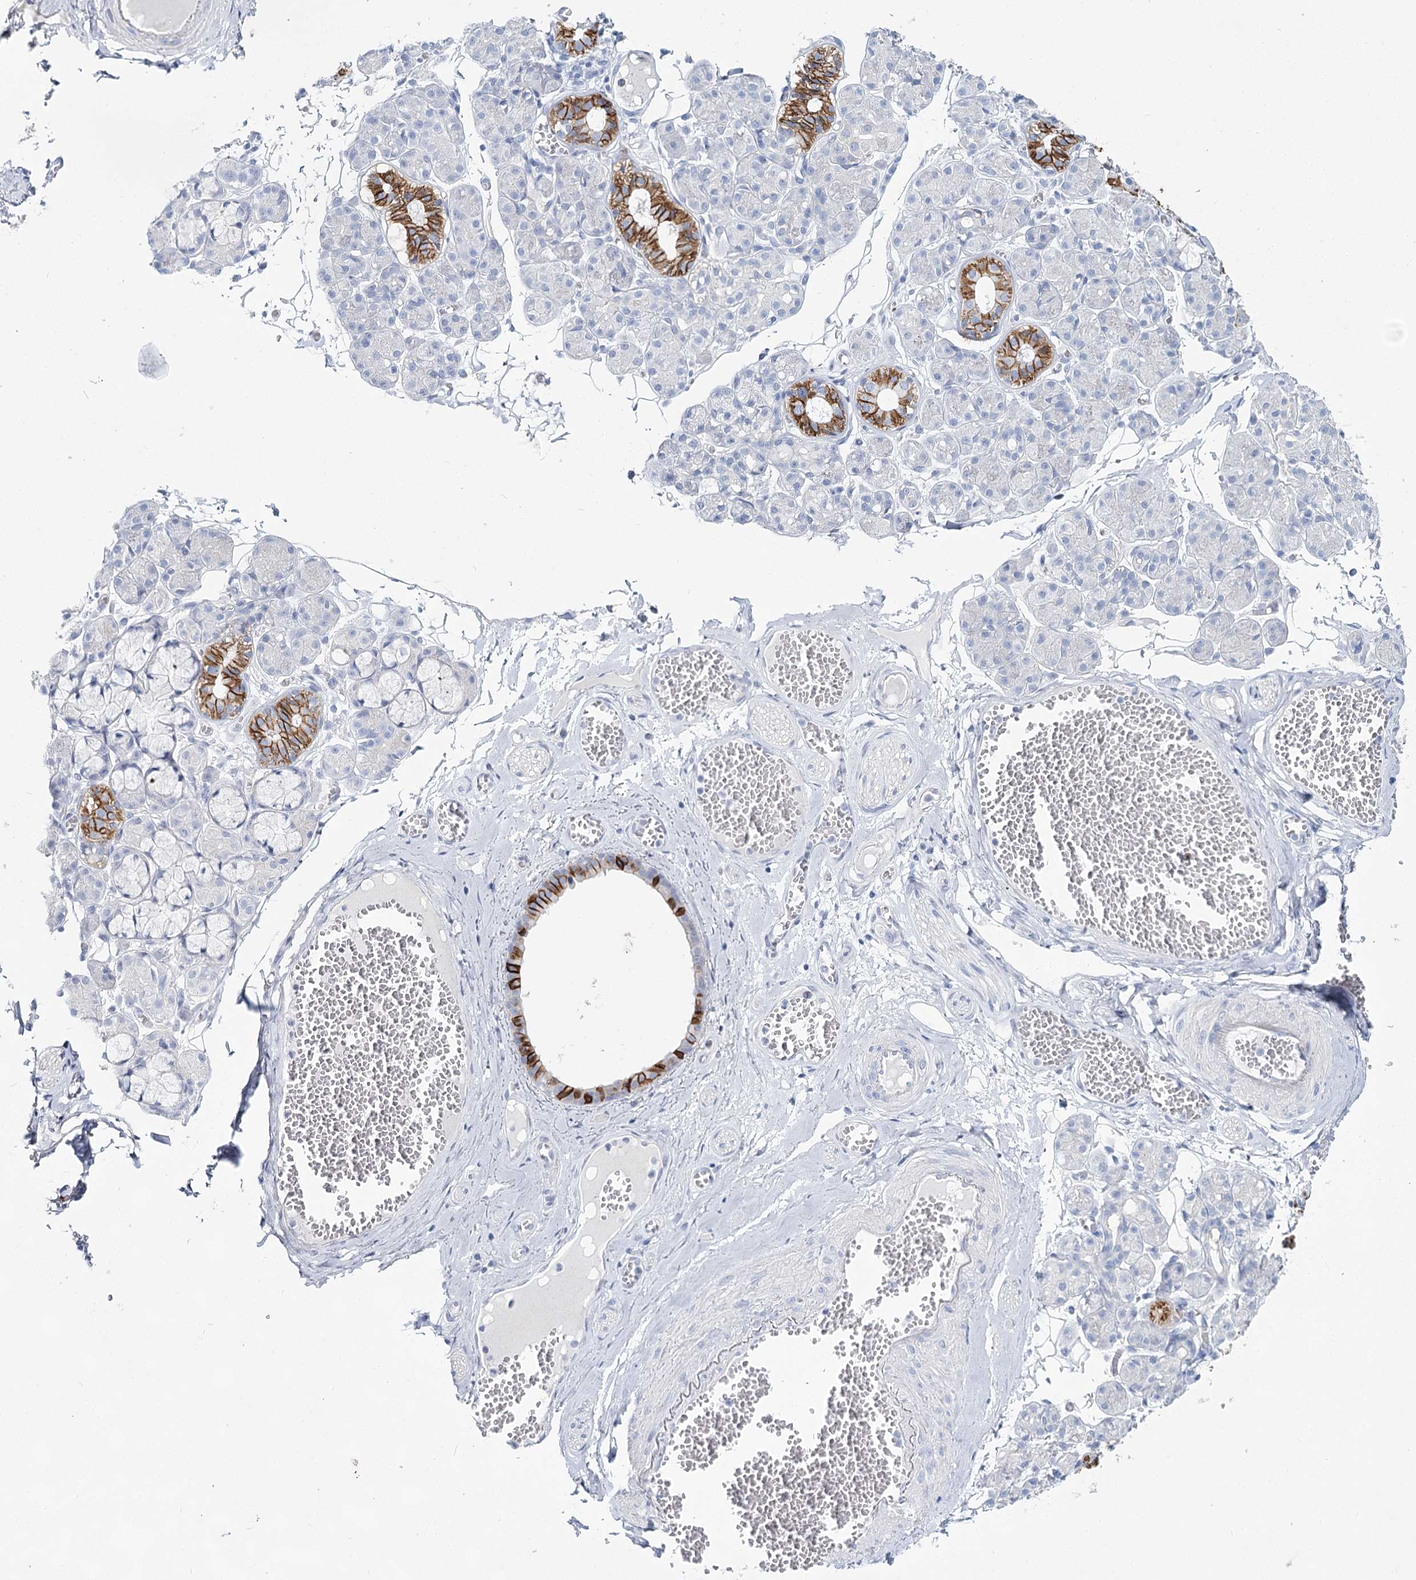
{"staining": {"intensity": "strong", "quantity": "<25%", "location": "cytoplasmic/membranous"}, "tissue": "salivary gland", "cell_type": "Glandular cells", "image_type": "normal", "snomed": [{"axis": "morphology", "description": "Normal tissue, NOS"}, {"axis": "topography", "description": "Salivary gland"}], "caption": "Immunohistochemistry histopathology image of normal salivary gland stained for a protein (brown), which shows medium levels of strong cytoplasmic/membranous expression in about <25% of glandular cells.", "gene": "SLC17A2", "patient": {"sex": "male", "age": 63}}